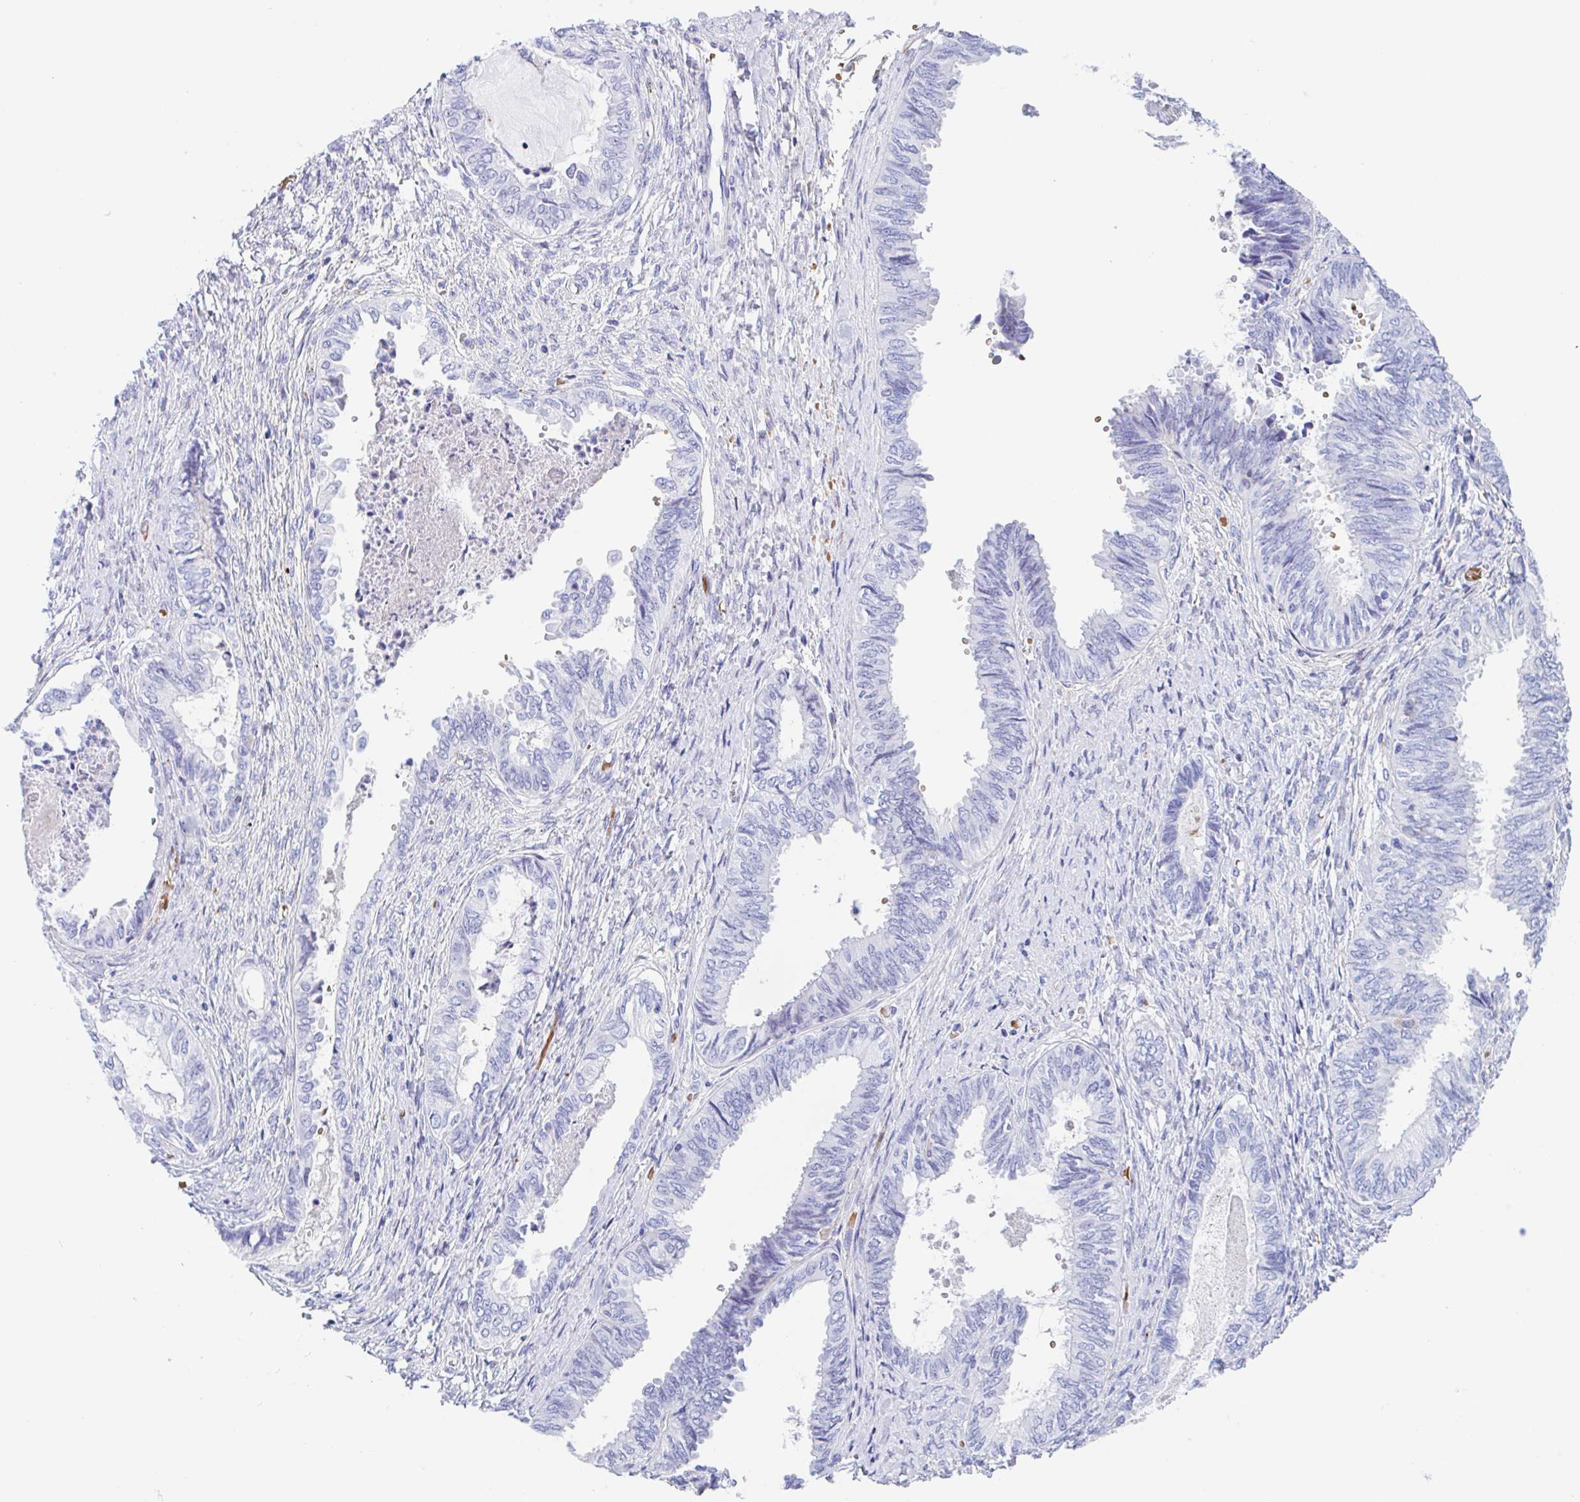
{"staining": {"intensity": "negative", "quantity": "none", "location": "none"}, "tissue": "ovarian cancer", "cell_type": "Tumor cells", "image_type": "cancer", "snomed": [{"axis": "morphology", "description": "Carcinoma, endometroid"}, {"axis": "topography", "description": "Ovary"}], "caption": "Human ovarian cancer (endometroid carcinoma) stained for a protein using IHC shows no staining in tumor cells.", "gene": "ANKRD9", "patient": {"sex": "female", "age": 70}}